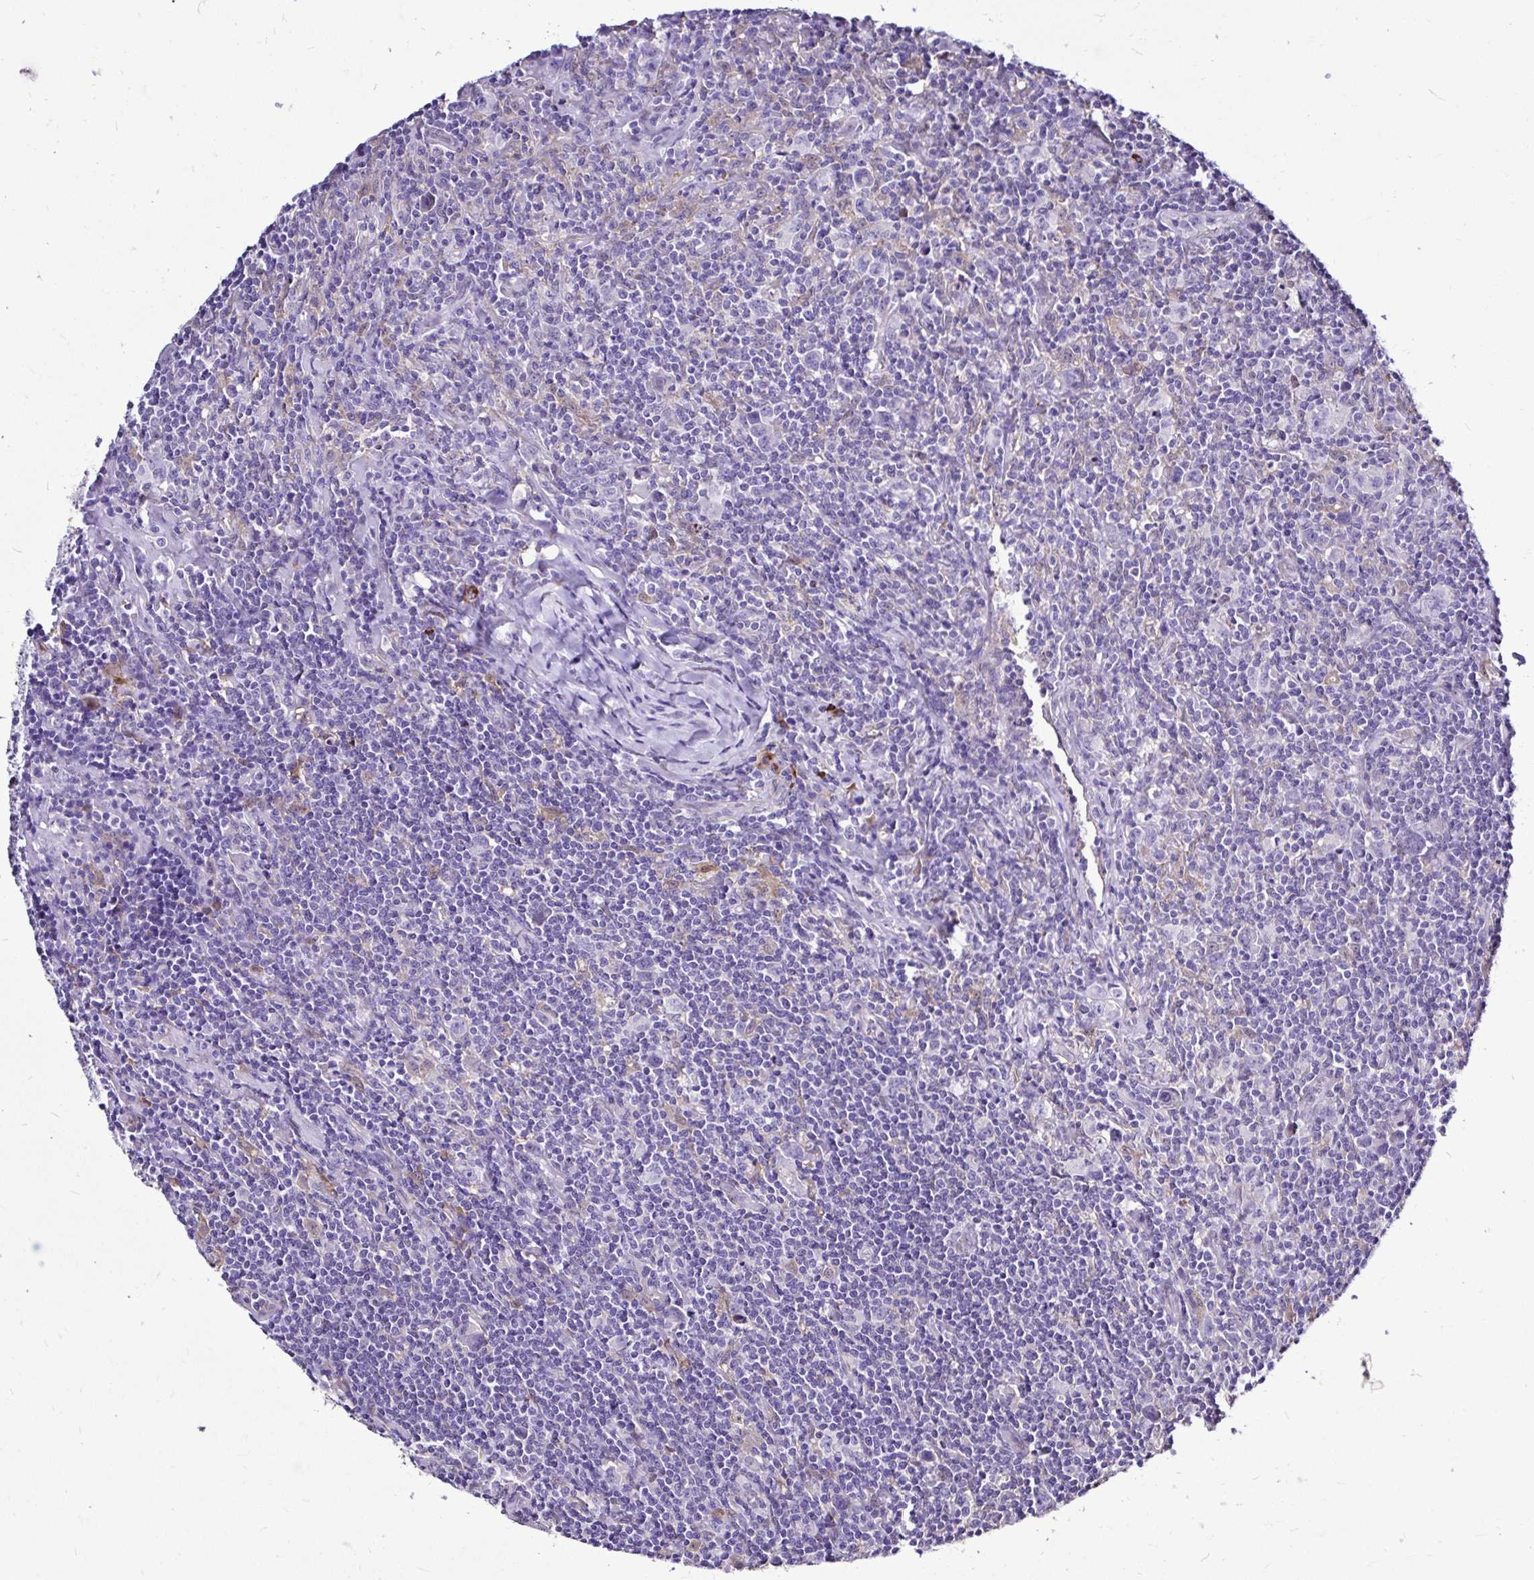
{"staining": {"intensity": "negative", "quantity": "none", "location": "none"}, "tissue": "lymphoma", "cell_type": "Tumor cells", "image_type": "cancer", "snomed": [{"axis": "morphology", "description": "Hodgkin's disease, NOS"}, {"axis": "topography", "description": "Lymph node"}], "caption": "A histopathology image of human Hodgkin's disease is negative for staining in tumor cells.", "gene": "IDH1", "patient": {"sex": "female", "age": 18}}